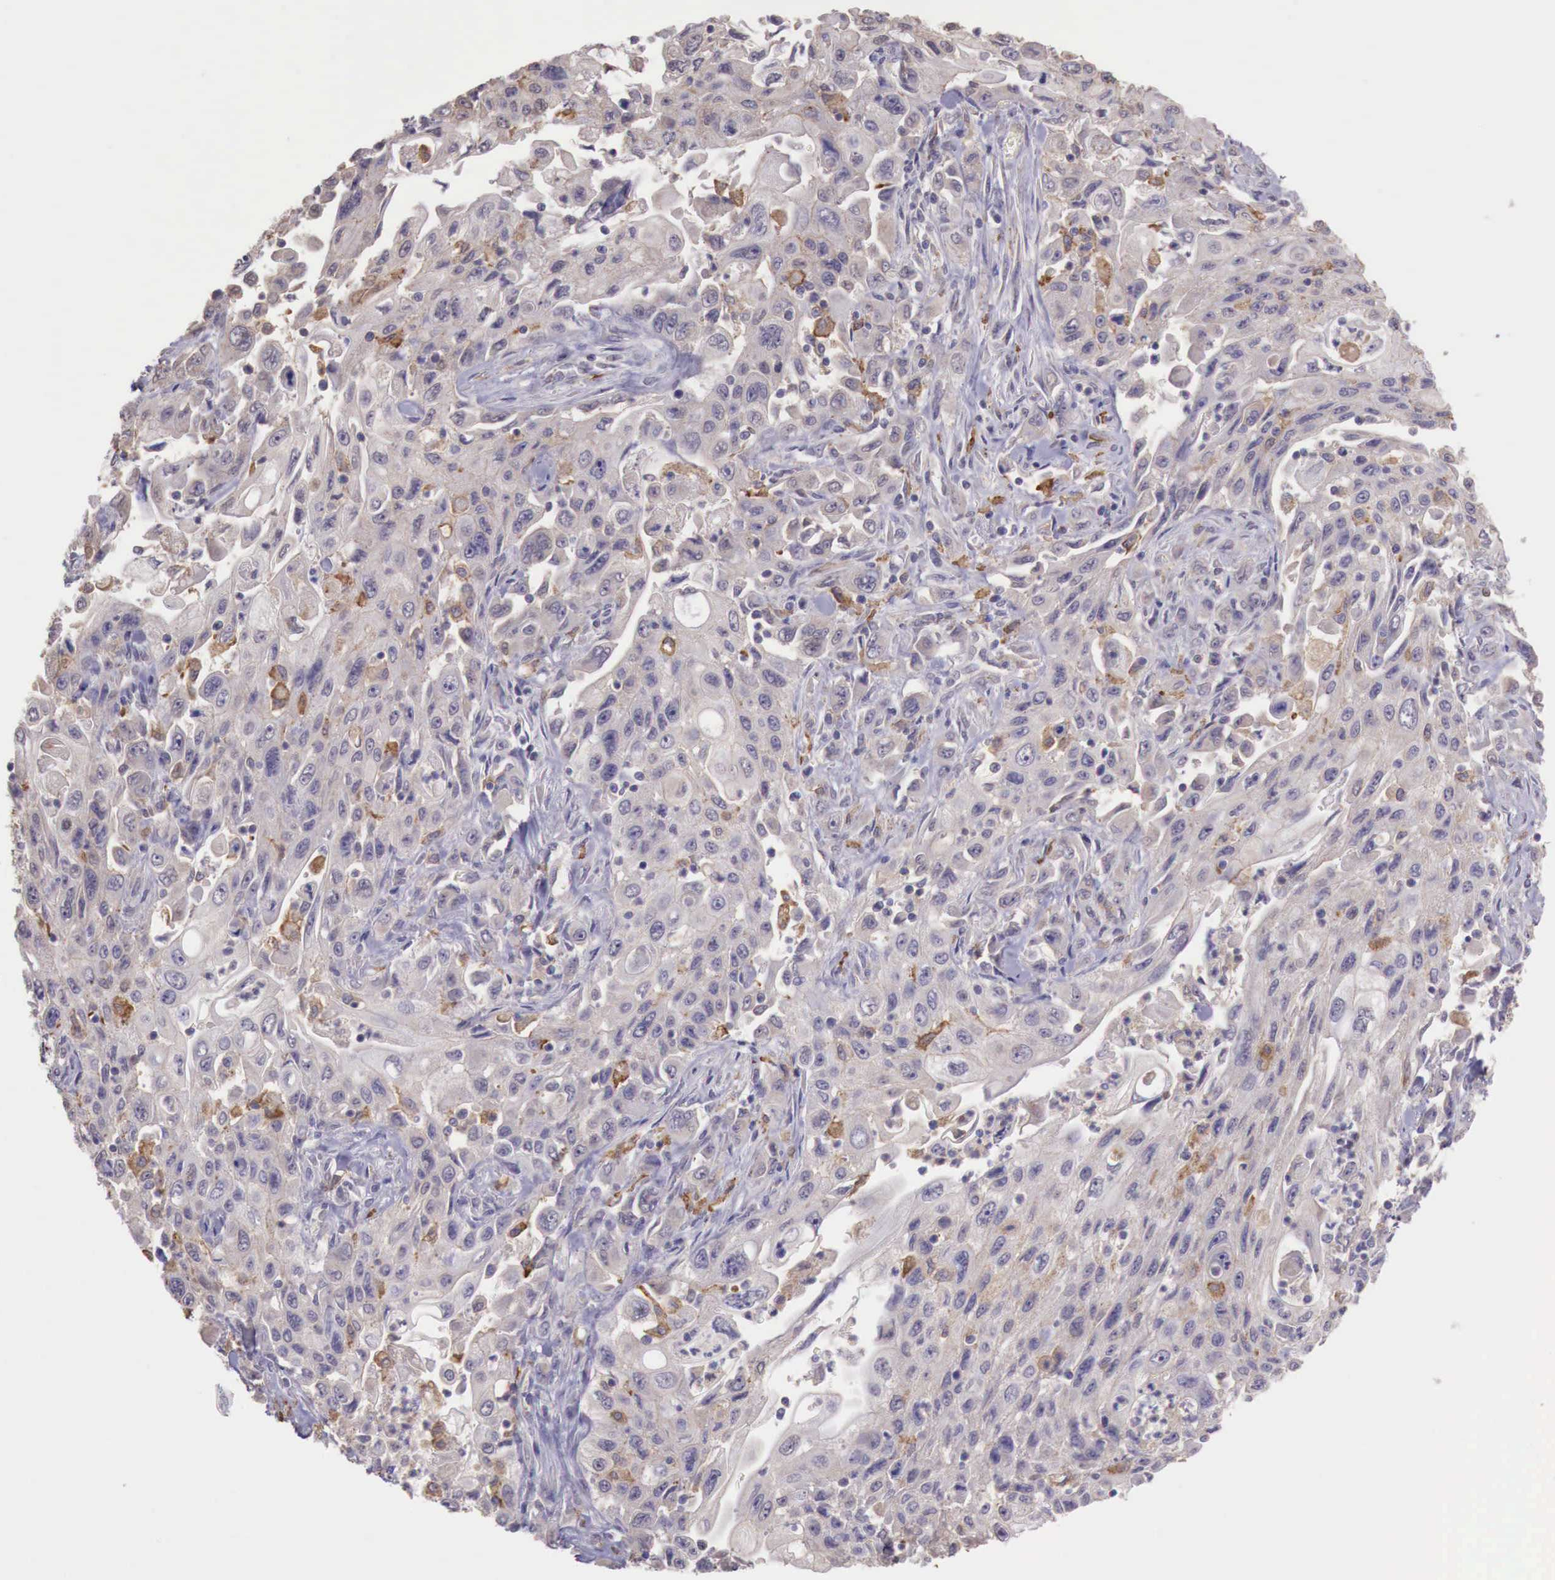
{"staining": {"intensity": "weak", "quantity": "25%-75%", "location": "cytoplasmic/membranous"}, "tissue": "pancreatic cancer", "cell_type": "Tumor cells", "image_type": "cancer", "snomed": [{"axis": "morphology", "description": "Adenocarcinoma, NOS"}, {"axis": "topography", "description": "Pancreas"}], "caption": "Immunohistochemistry (IHC) image of adenocarcinoma (pancreatic) stained for a protein (brown), which displays low levels of weak cytoplasmic/membranous expression in about 25%-75% of tumor cells.", "gene": "CHRDL1", "patient": {"sex": "male", "age": 70}}